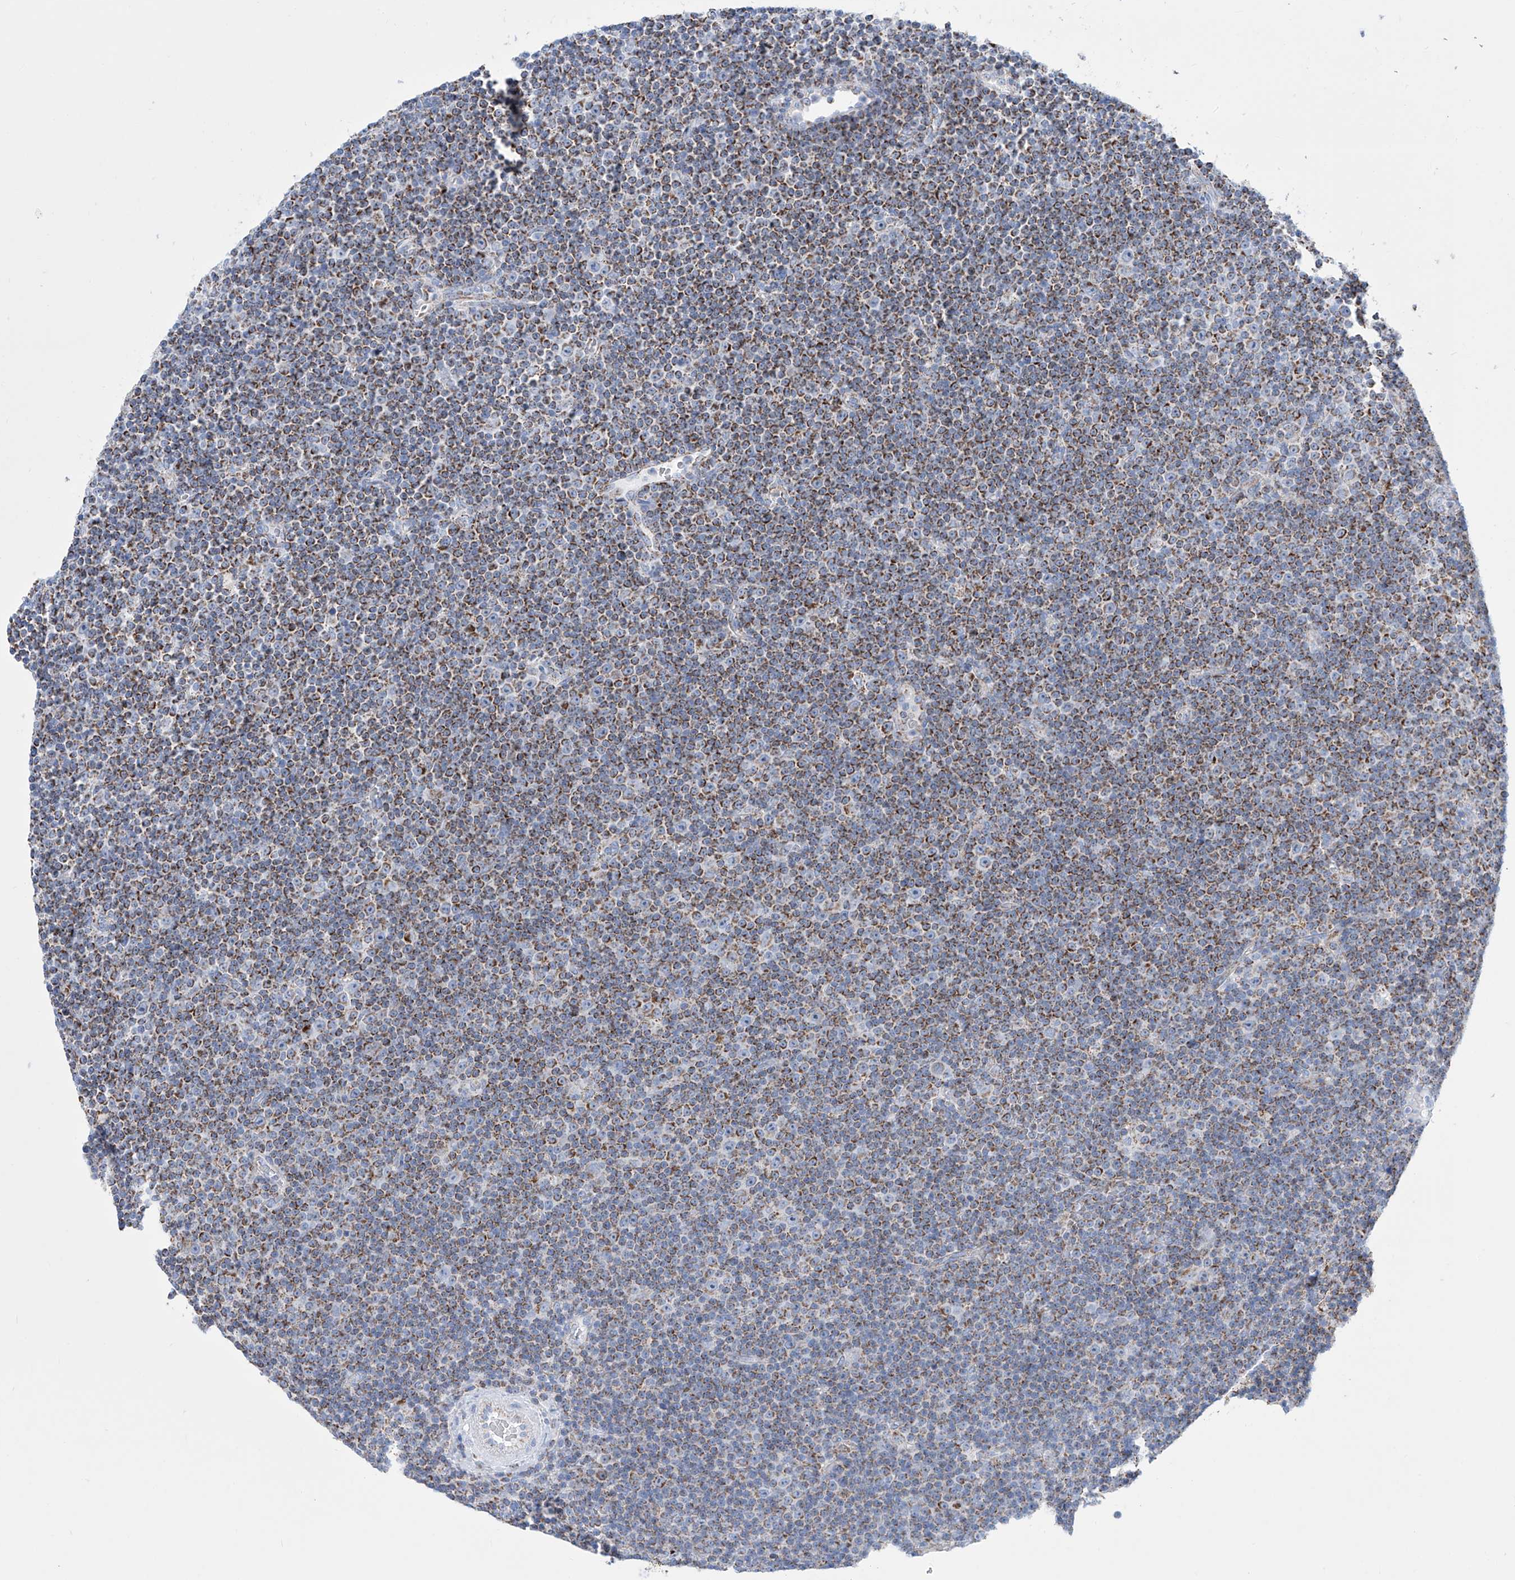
{"staining": {"intensity": "moderate", "quantity": ">75%", "location": "cytoplasmic/membranous"}, "tissue": "lymphoma", "cell_type": "Tumor cells", "image_type": "cancer", "snomed": [{"axis": "morphology", "description": "Malignant lymphoma, non-Hodgkin's type, Low grade"}, {"axis": "topography", "description": "Lymph node"}], "caption": "This is an image of IHC staining of lymphoma, which shows moderate staining in the cytoplasmic/membranous of tumor cells.", "gene": "ALDH6A1", "patient": {"sex": "female", "age": 67}}